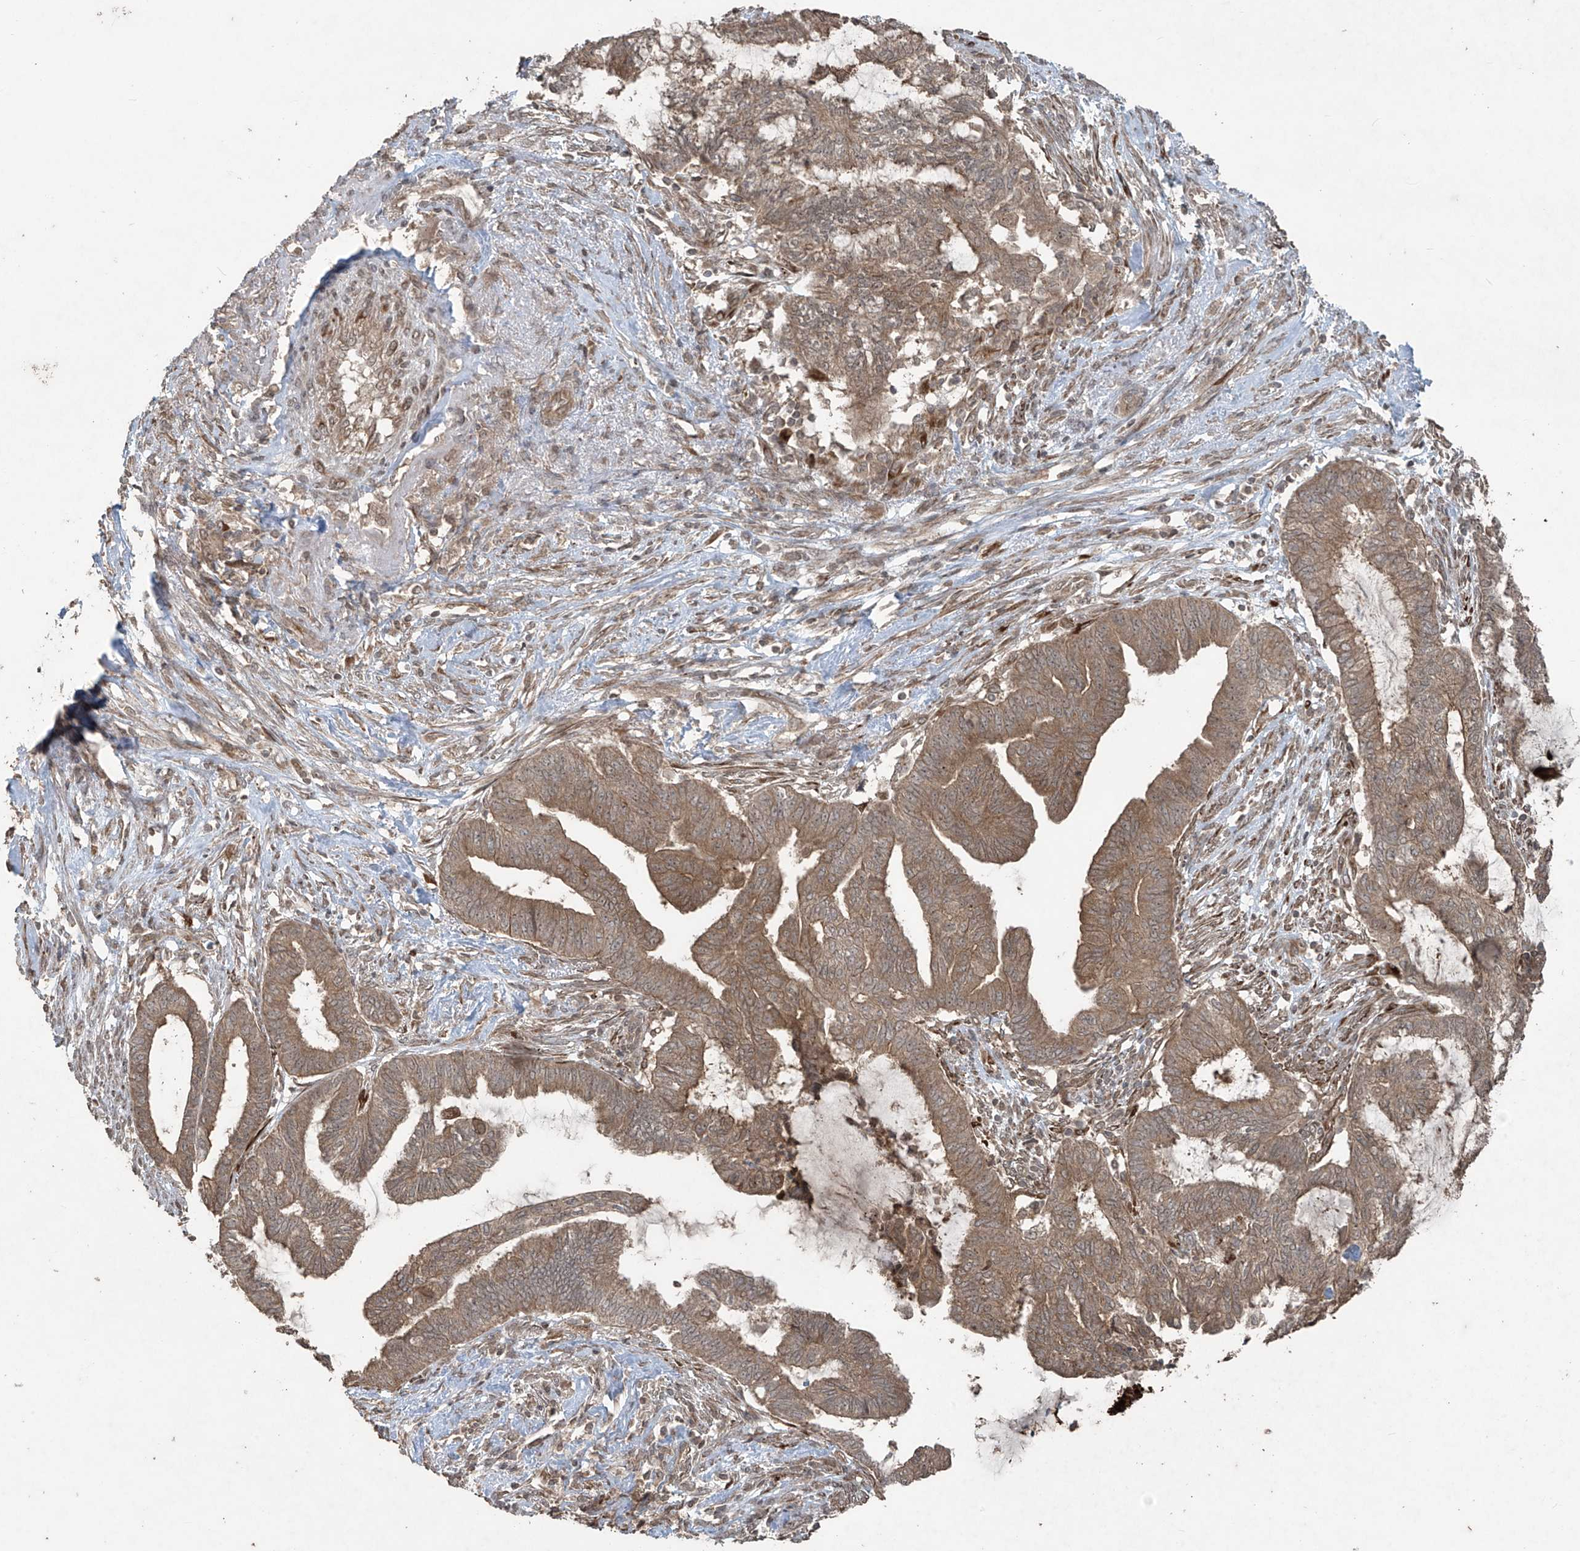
{"staining": {"intensity": "moderate", "quantity": ">75%", "location": "cytoplasmic/membranous"}, "tissue": "endometrial cancer", "cell_type": "Tumor cells", "image_type": "cancer", "snomed": [{"axis": "morphology", "description": "Adenocarcinoma, NOS"}, {"axis": "topography", "description": "Endometrium"}], "caption": "Brown immunohistochemical staining in human adenocarcinoma (endometrial) reveals moderate cytoplasmic/membranous staining in approximately >75% of tumor cells.", "gene": "PGPEP1", "patient": {"sex": "female", "age": 86}}